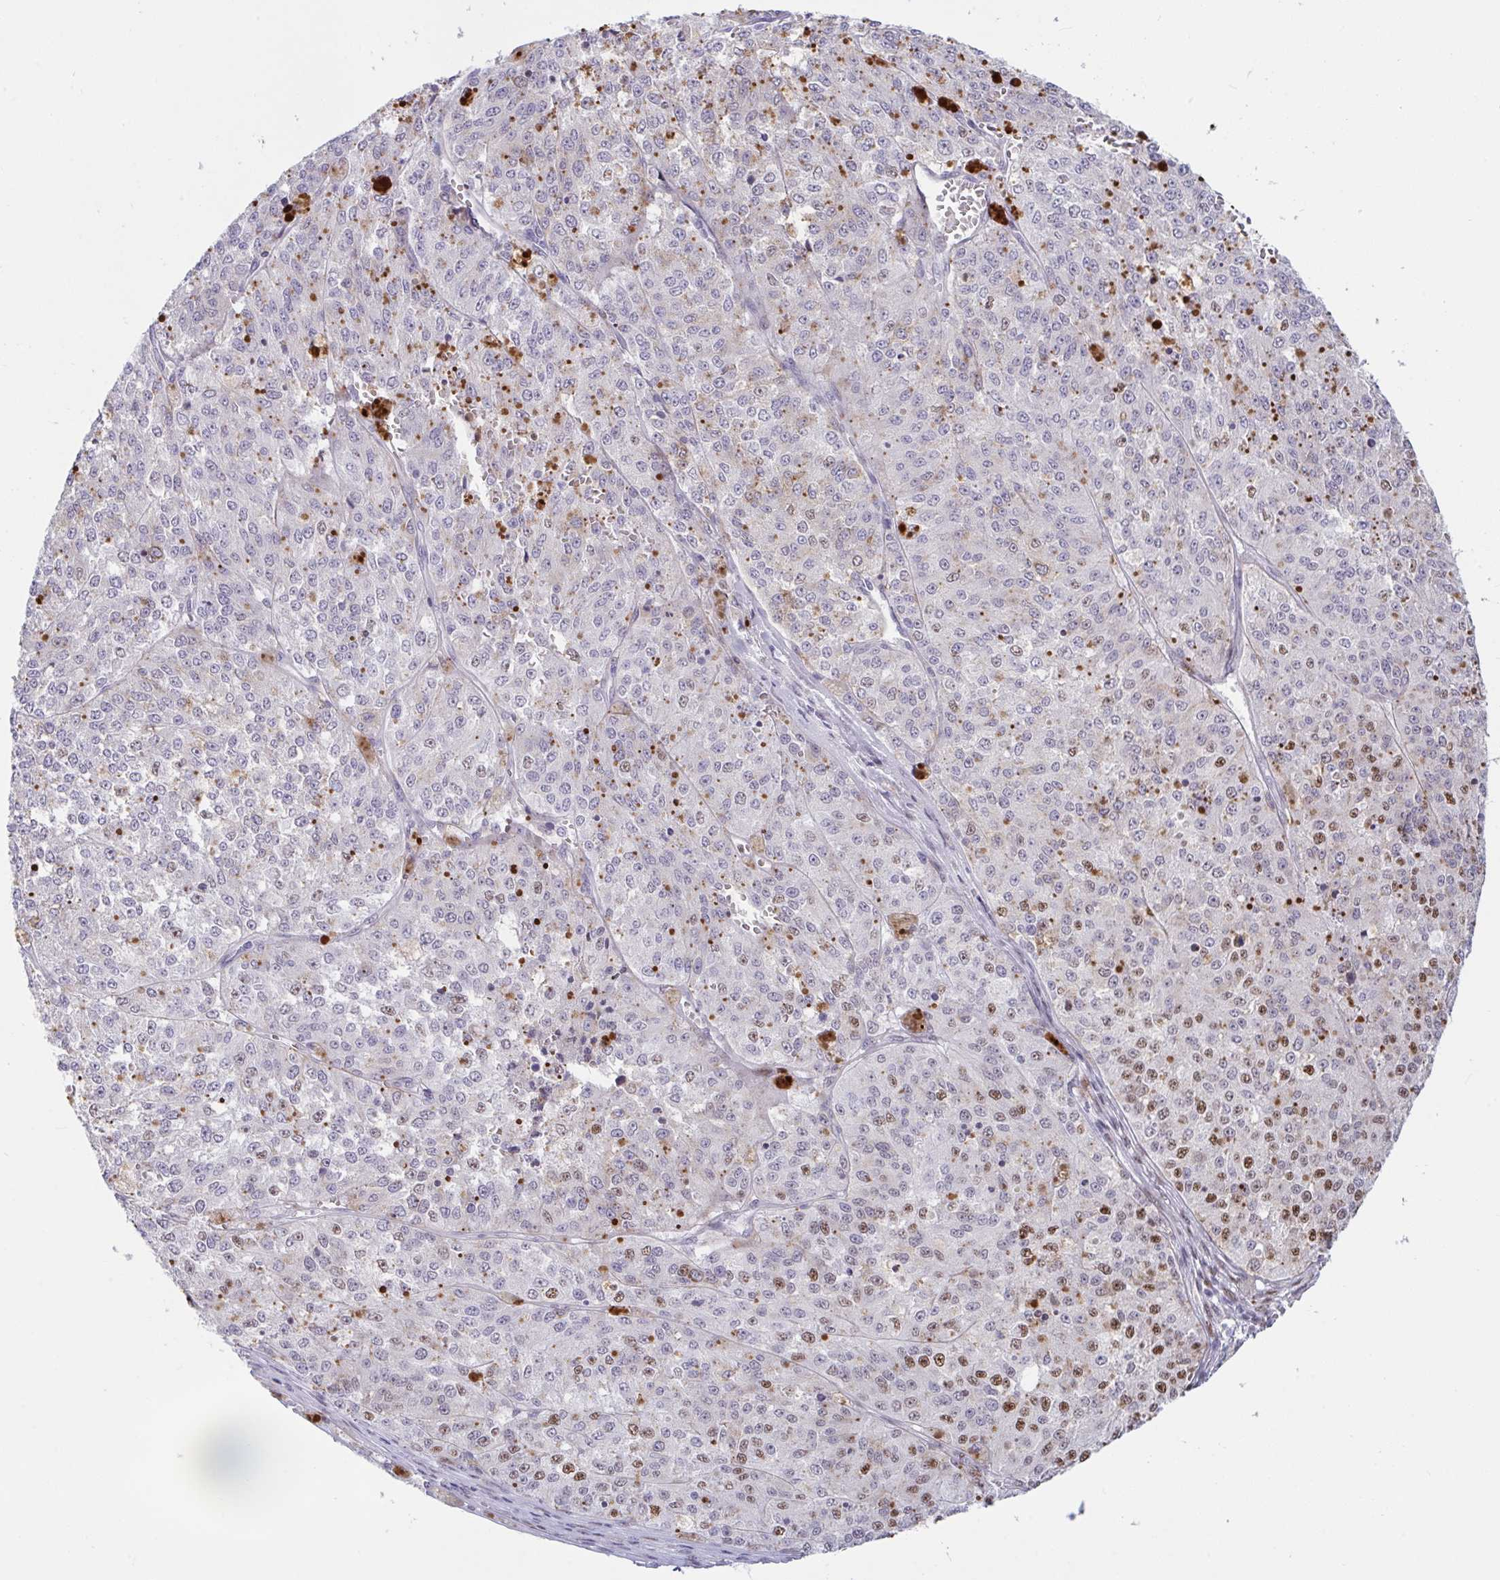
{"staining": {"intensity": "strong", "quantity": "<25%", "location": "nuclear"}, "tissue": "melanoma", "cell_type": "Tumor cells", "image_type": "cancer", "snomed": [{"axis": "morphology", "description": "Malignant melanoma, Metastatic site"}, {"axis": "topography", "description": "Lymph node"}], "caption": "Protein staining of malignant melanoma (metastatic site) tissue shows strong nuclear staining in about <25% of tumor cells.", "gene": "IKZF2", "patient": {"sex": "female", "age": 64}}